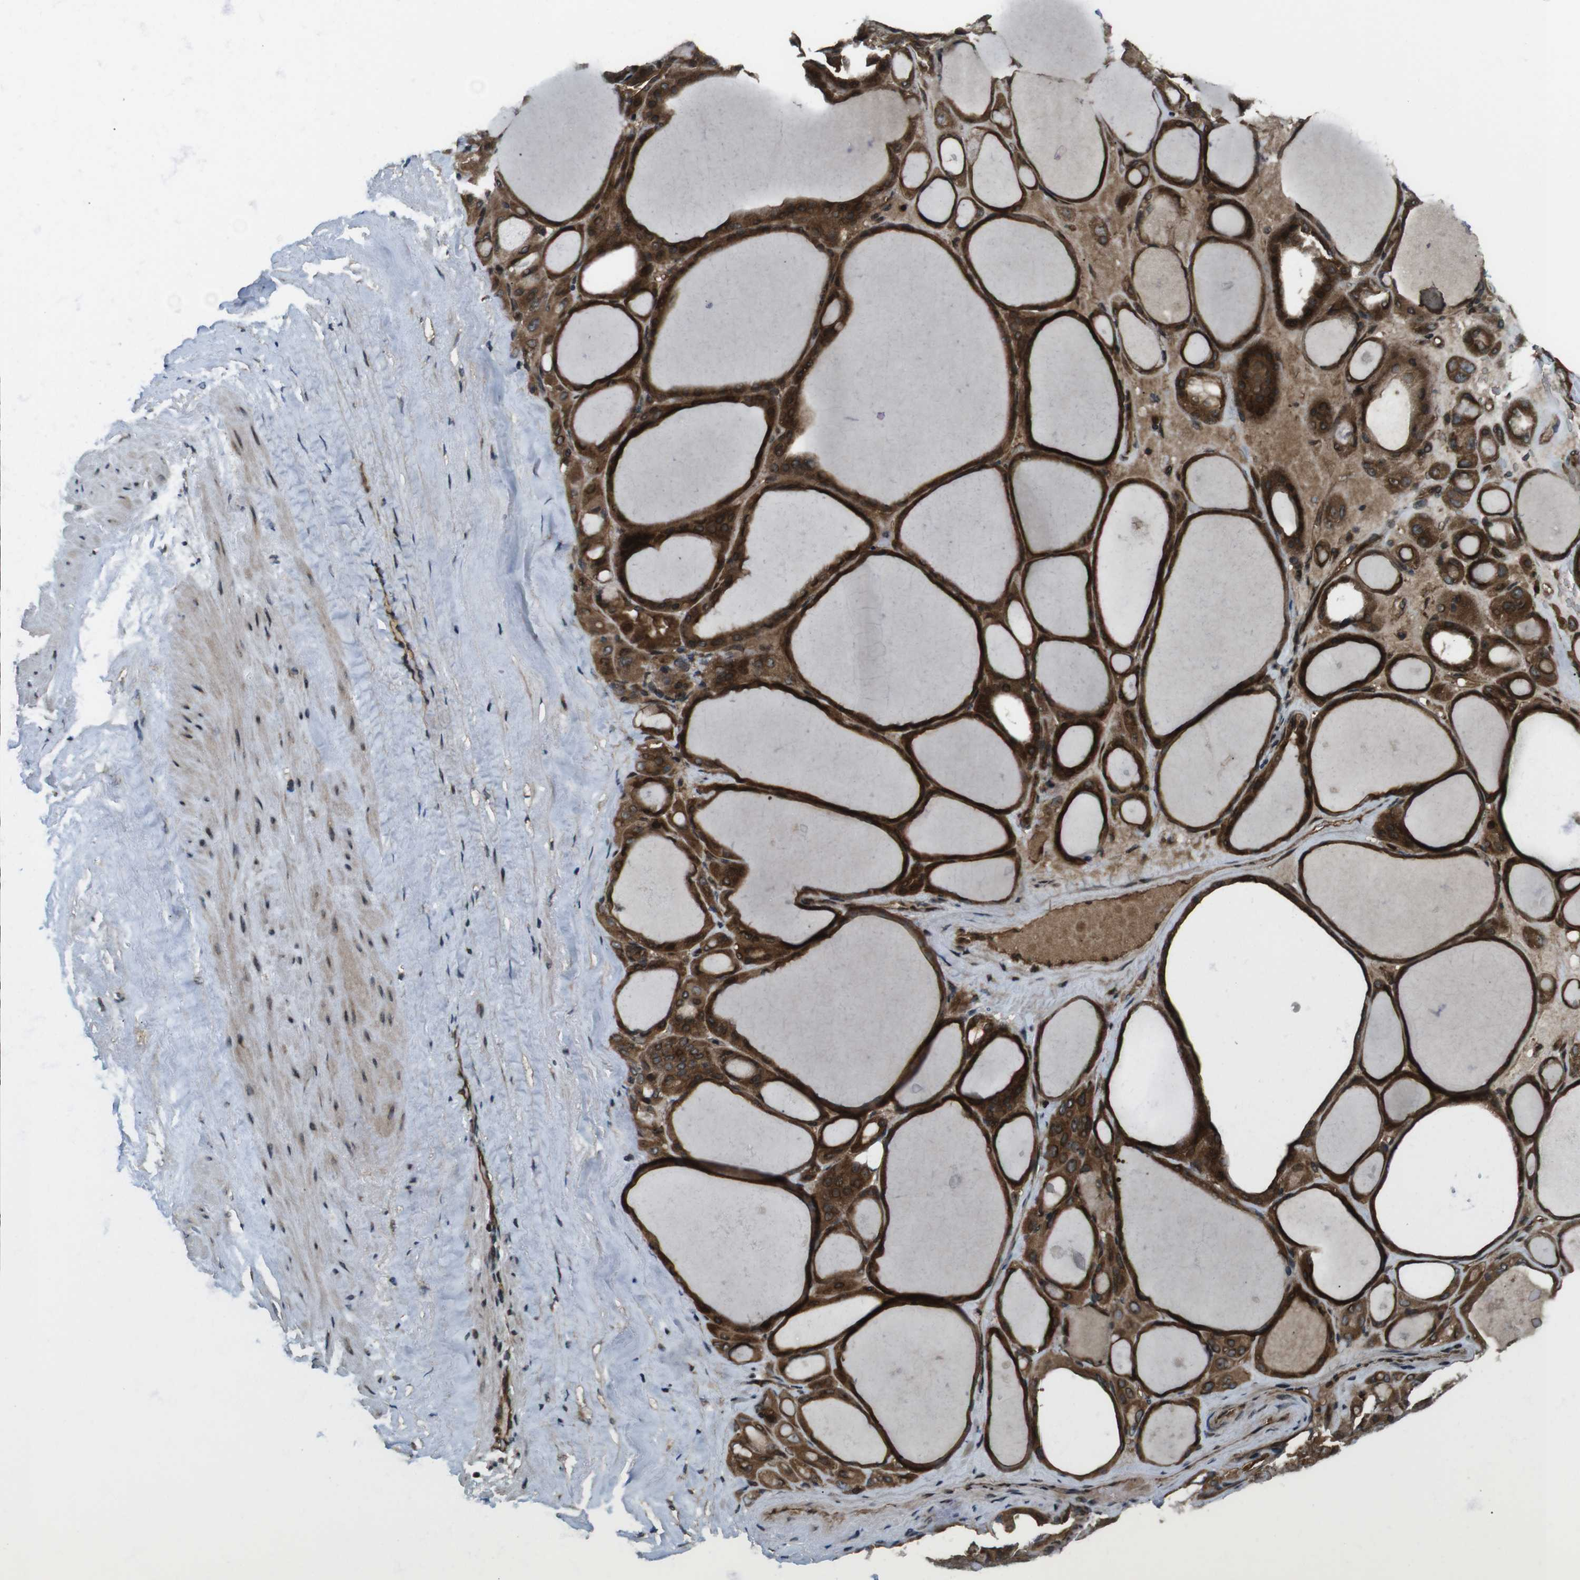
{"staining": {"intensity": "strong", "quantity": ">75%", "location": "cytoplasmic/membranous,nuclear"}, "tissue": "thyroid gland", "cell_type": "Glandular cells", "image_type": "normal", "snomed": [{"axis": "morphology", "description": "Normal tissue, NOS"}, {"axis": "morphology", "description": "Carcinoma, NOS"}, {"axis": "topography", "description": "Thyroid gland"}], "caption": "Immunohistochemical staining of normal human thyroid gland exhibits >75% levels of strong cytoplasmic/membranous,nuclear protein expression in approximately >75% of glandular cells. The staining is performed using DAB (3,3'-diaminobenzidine) brown chromogen to label protein expression. The nuclei are counter-stained blue using hematoxylin.", "gene": "TIAM2", "patient": {"sex": "female", "age": 86}}